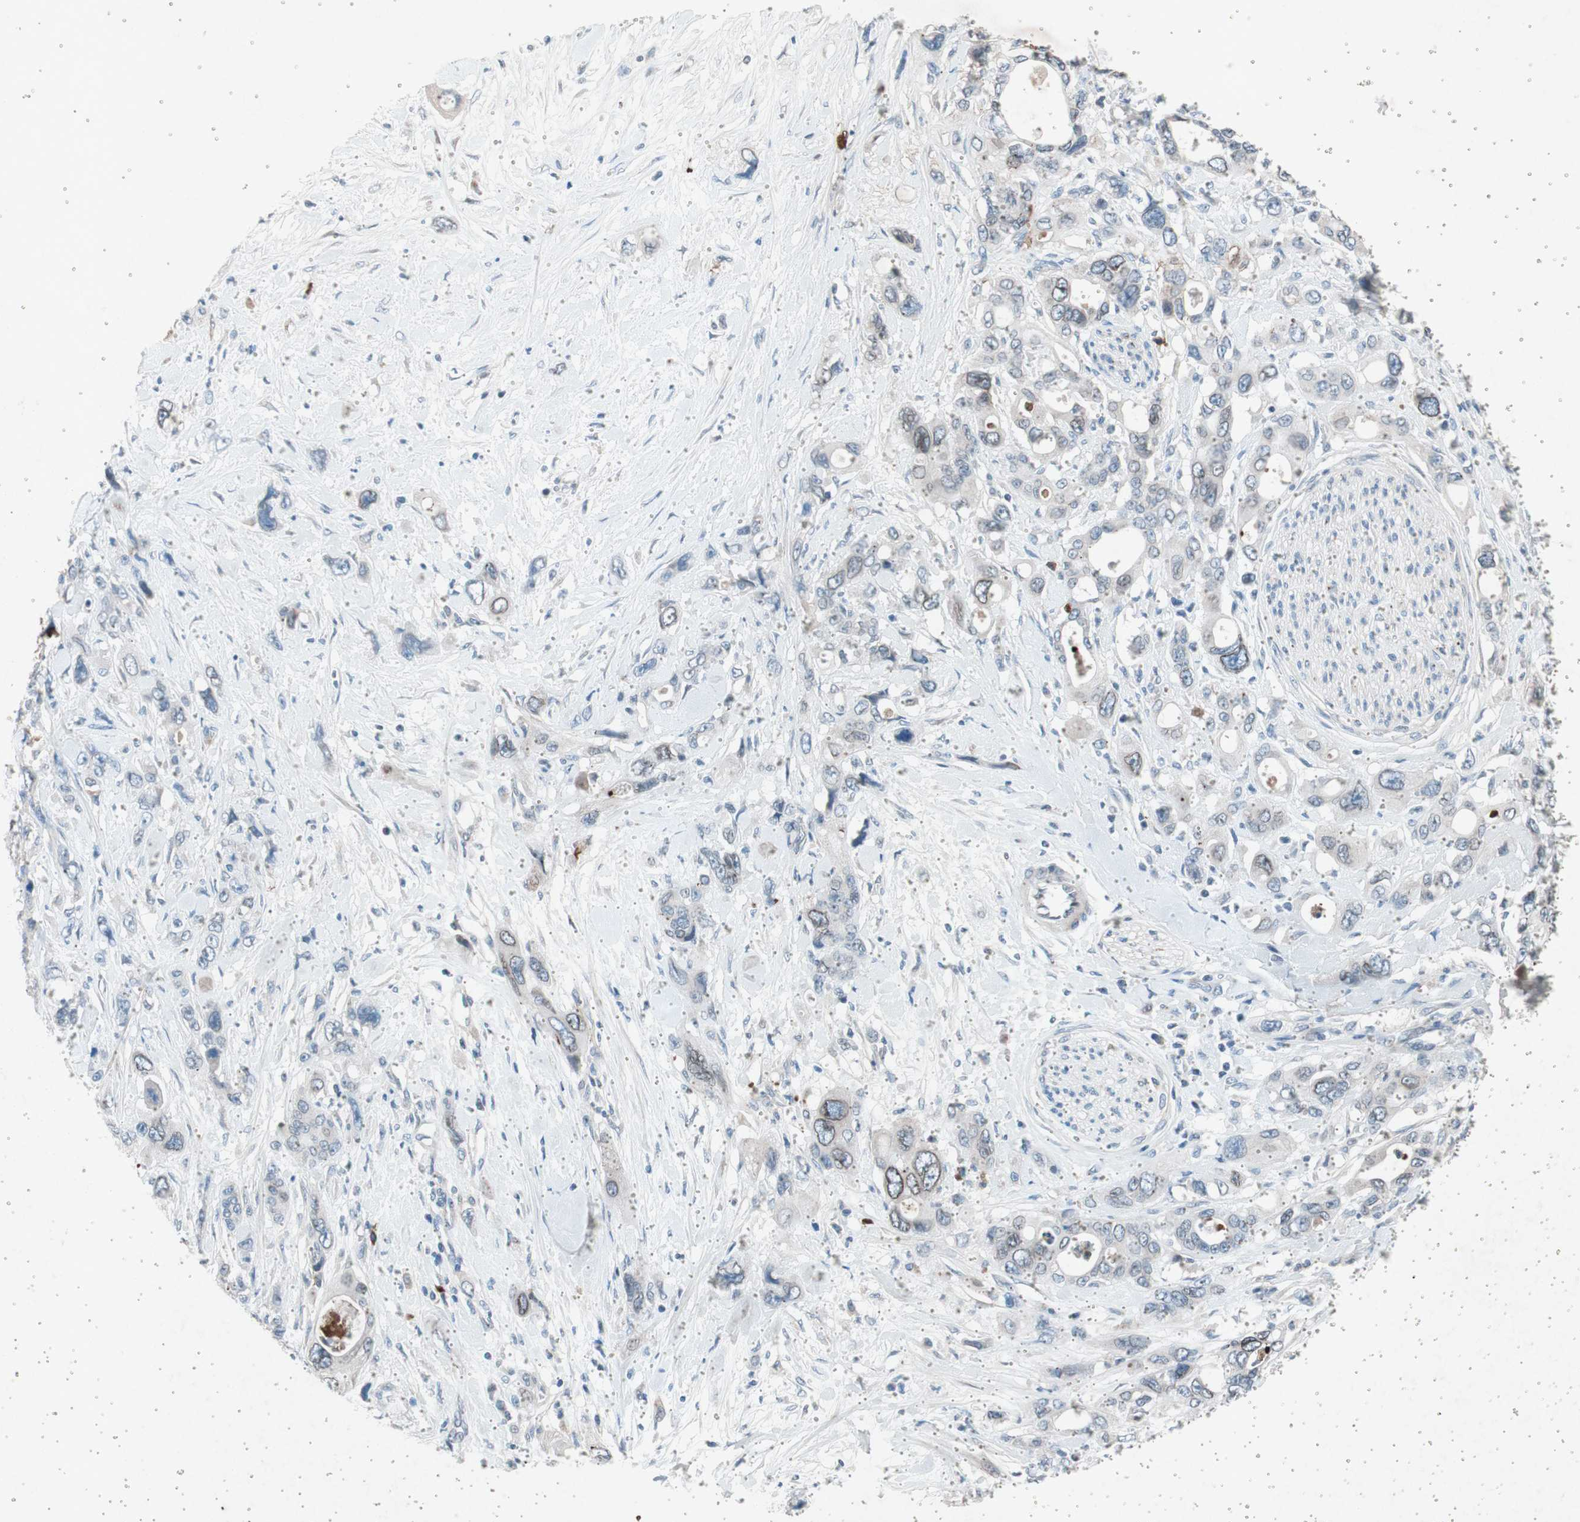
{"staining": {"intensity": "weak", "quantity": "<25%", "location": "nuclear"}, "tissue": "pancreatic cancer", "cell_type": "Tumor cells", "image_type": "cancer", "snomed": [{"axis": "morphology", "description": "Adenocarcinoma, NOS"}, {"axis": "topography", "description": "Pancreas"}], "caption": "A high-resolution histopathology image shows immunohistochemistry (IHC) staining of pancreatic cancer (adenocarcinoma), which shows no significant expression in tumor cells.", "gene": "GRB7", "patient": {"sex": "male", "age": 46}}